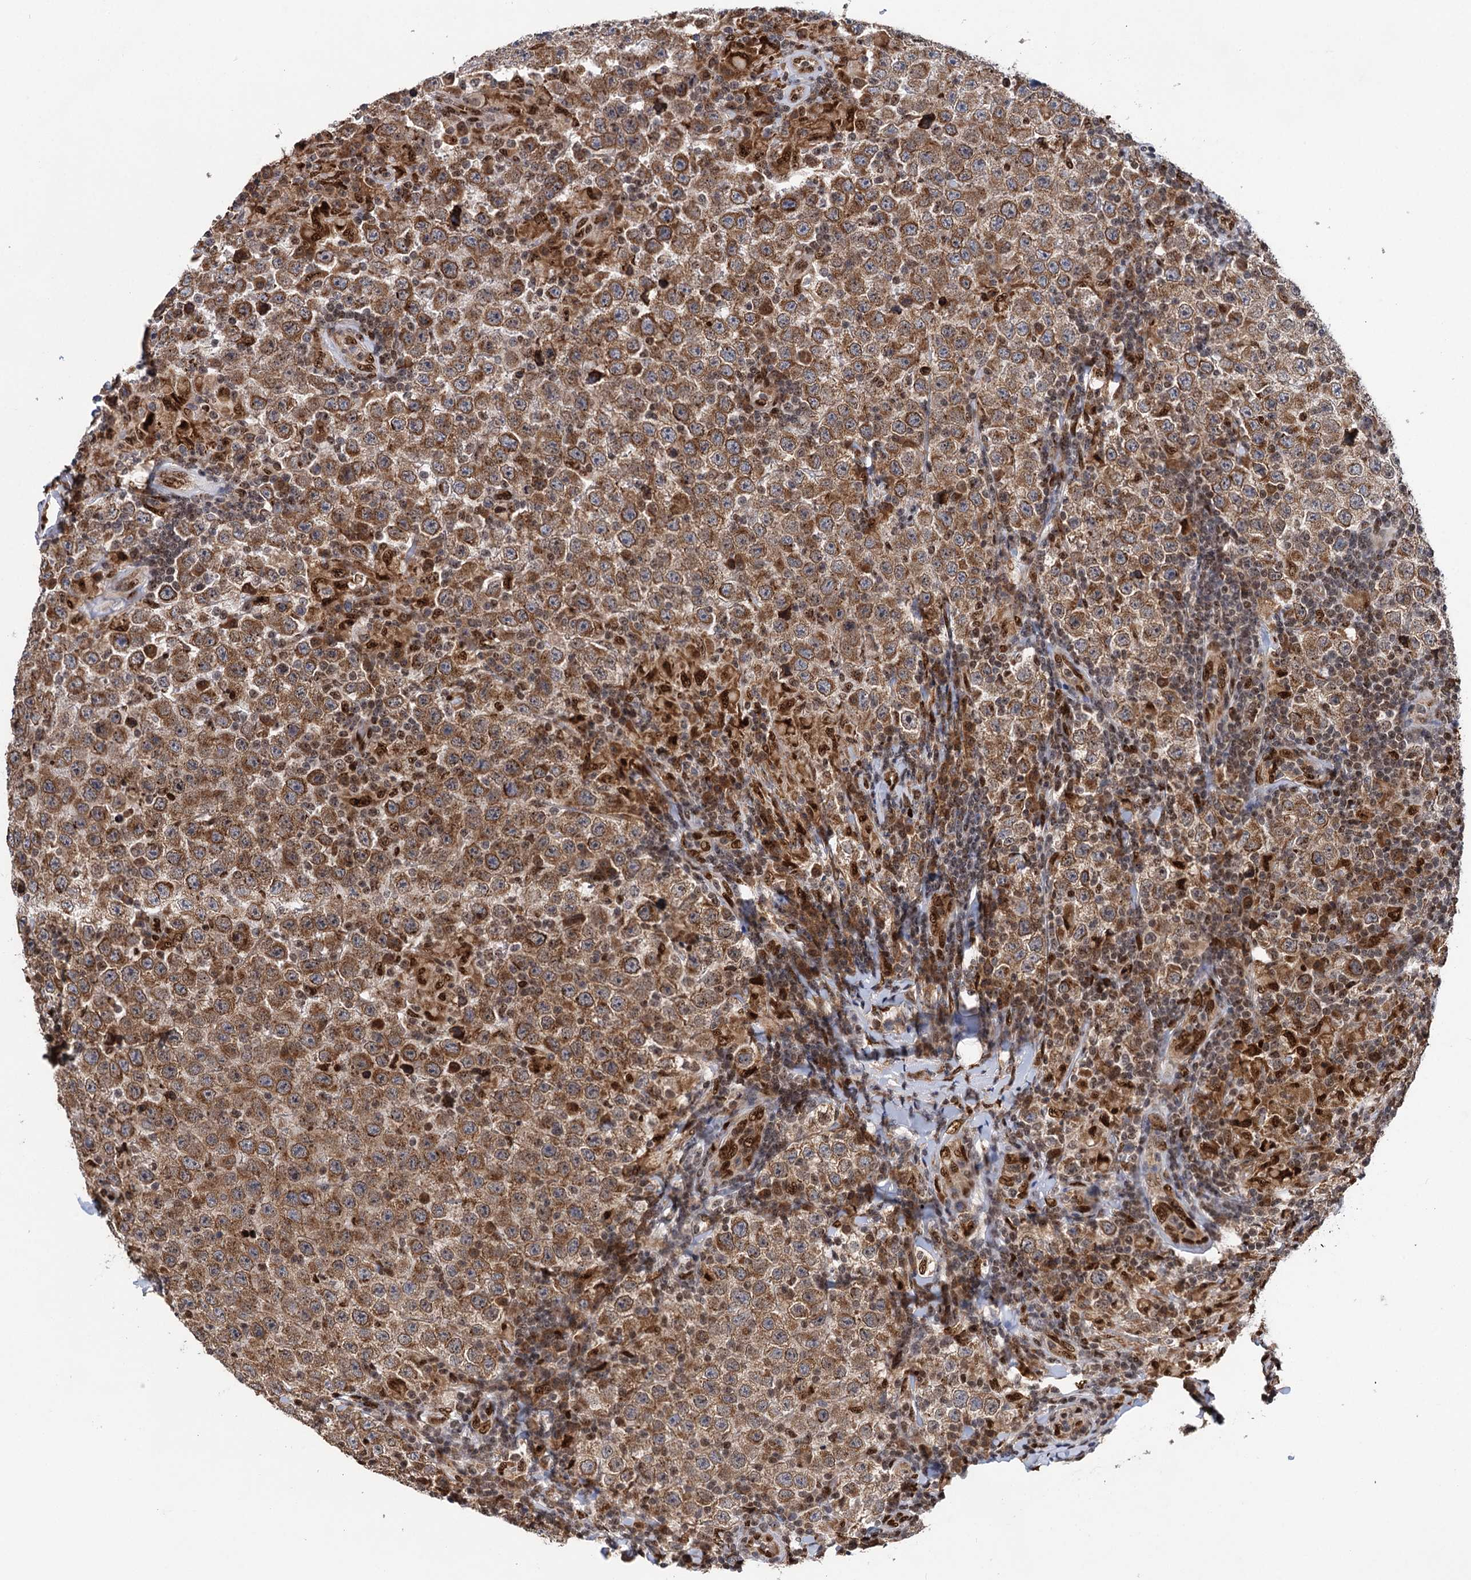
{"staining": {"intensity": "moderate", "quantity": ">75%", "location": "cytoplasmic/membranous"}, "tissue": "testis cancer", "cell_type": "Tumor cells", "image_type": "cancer", "snomed": [{"axis": "morphology", "description": "Normal tissue, NOS"}, {"axis": "morphology", "description": "Urothelial carcinoma, High grade"}, {"axis": "morphology", "description": "Seminoma, NOS"}, {"axis": "morphology", "description": "Carcinoma, Embryonal, NOS"}, {"axis": "topography", "description": "Urinary bladder"}, {"axis": "topography", "description": "Testis"}], "caption": "Protein expression analysis of testis urothelial carcinoma (high-grade) exhibits moderate cytoplasmic/membranous positivity in about >75% of tumor cells.", "gene": "MESD", "patient": {"sex": "male", "age": 41}}